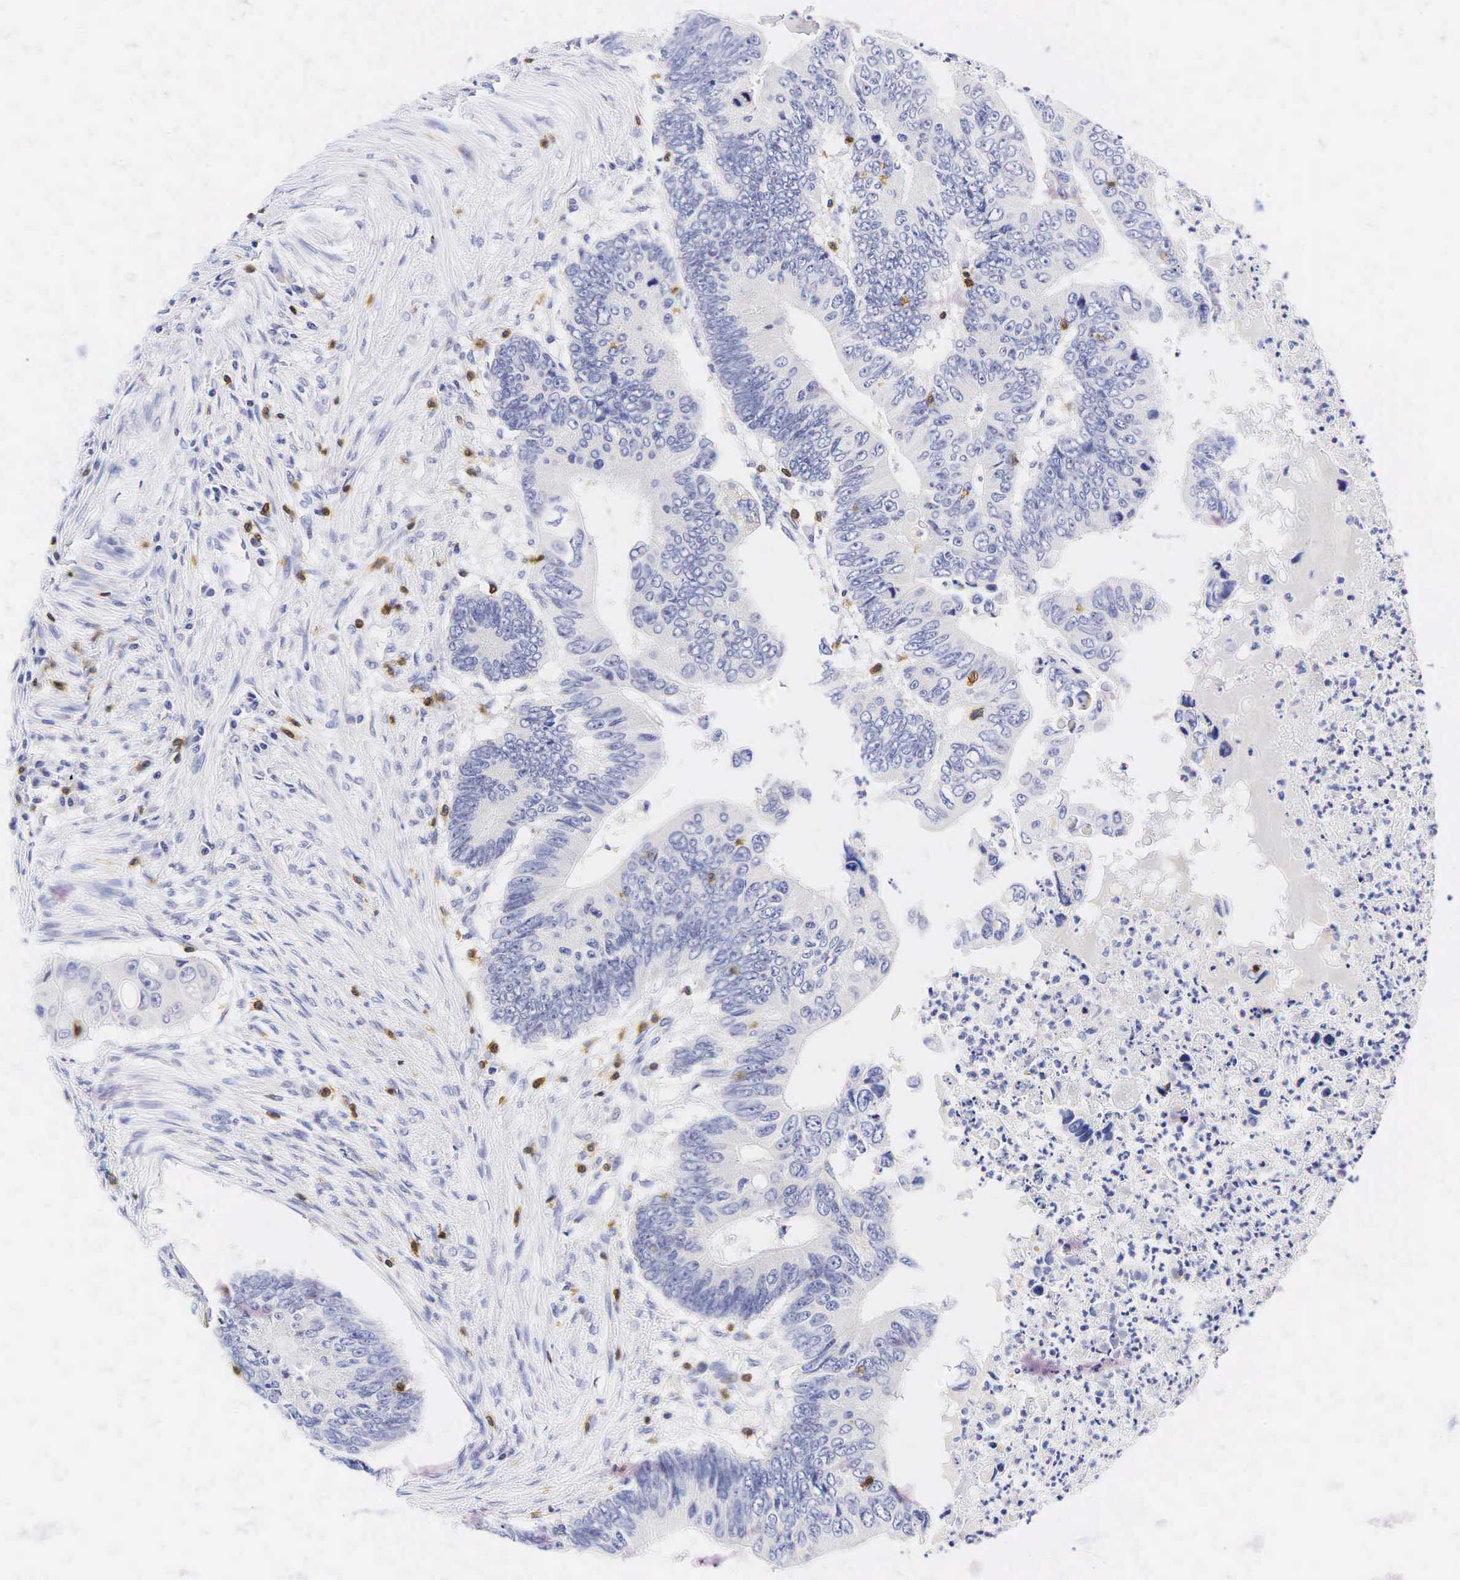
{"staining": {"intensity": "negative", "quantity": "none", "location": "none"}, "tissue": "colorectal cancer", "cell_type": "Tumor cells", "image_type": "cancer", "snomed": [{"axis": "morphology", "description": "Adenocarcinoma, NOS"}, {"axis": "topography", "description": "Colon"}], "caption": "DAB (3,3'-diaminobenzidine) immunohistochemical staining of human colorectal cancer reveals no significant positivity in tumor cells.", "gene": "CD3E", "patient": {"sex": "male", "age": 65}}